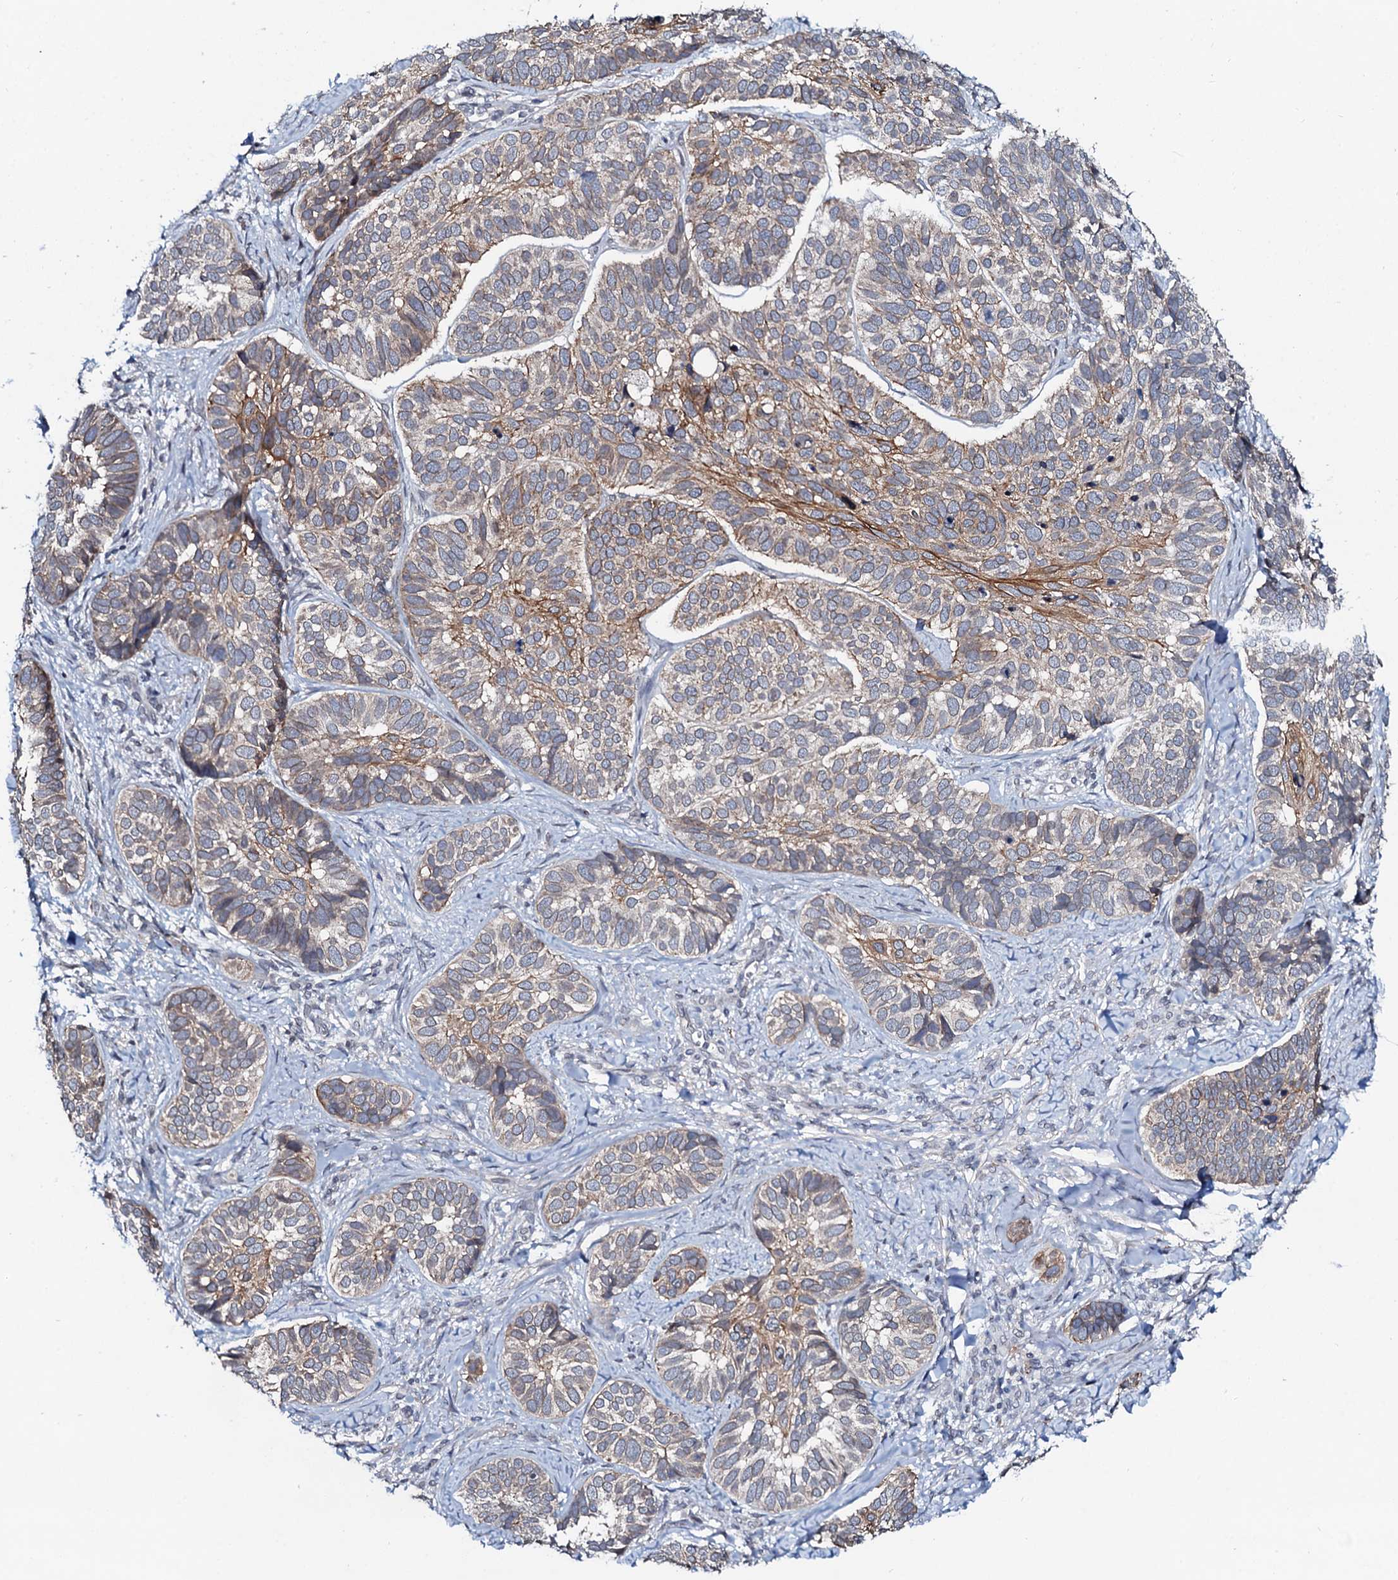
{"staining": {"intensity": "weak", "quantity": "25%-75%", "location": "cytoplasmic/membranous"}, "tissue": "skin cancer", "cell_type": "Tumor cells", "image_type": "cancer", "snomed": [{"axis": "morphology", "description": "Basal cell carcinoma"}, {"axis": "topography", "description": "Skin"}], "caption": "An image showing weak cytoplasmic/membranous positivity in about 25%-75% of tumor cells in skin basal cell carcinoma, as visualized by brown immunohistochemical staining.", "gene": "SNTA1", "patient": {"sex": "male", "age": 62}}